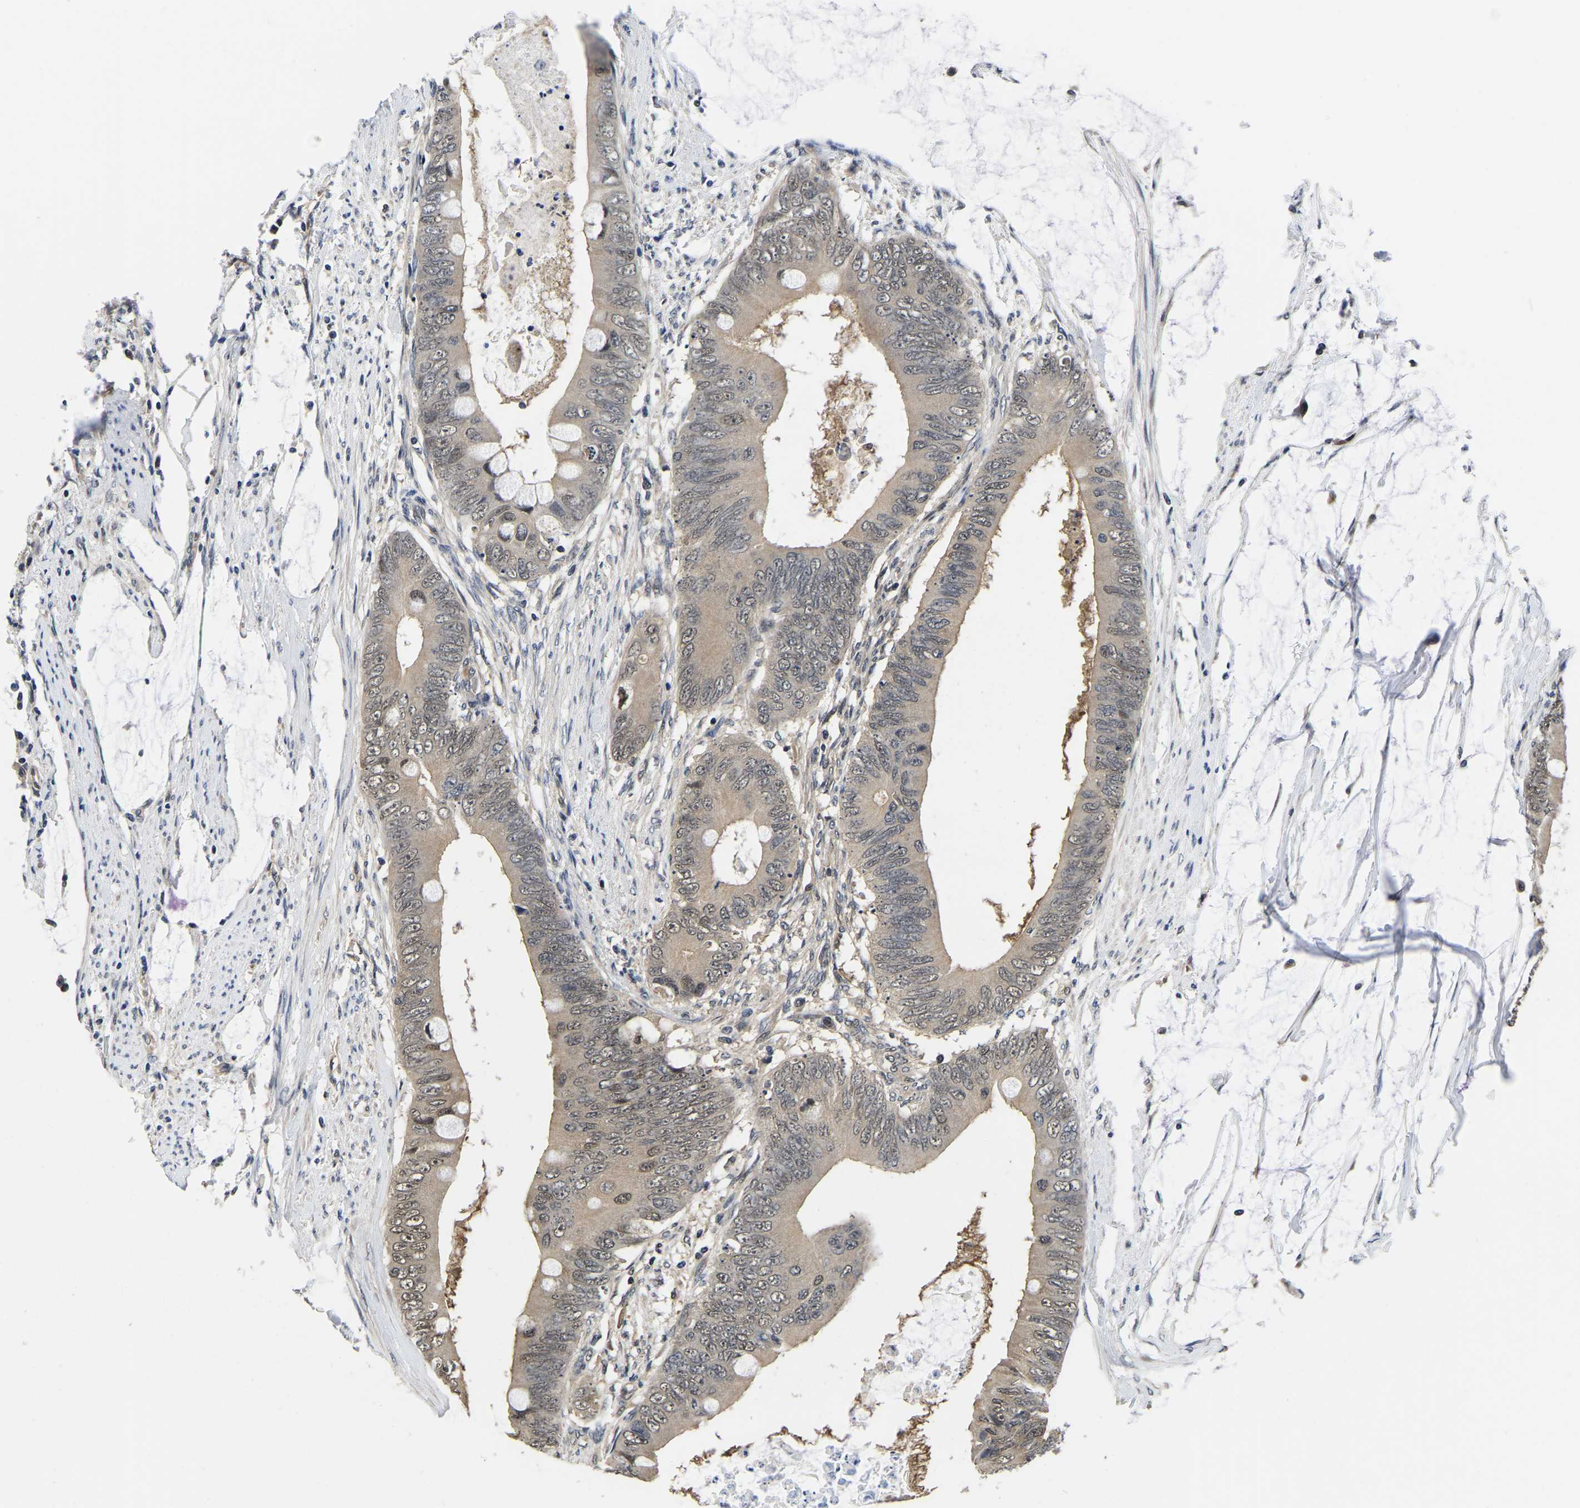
{"staining": {"intensity": "weak", "quantity": ">75%", "location": "cytoplasmic/membranous,nuclear"}, "tissue": "colorectal cancer", "cell_type": "Tumor cells", "image_type": "cancer", "snomed": [{"axis": "morphology", "description": "Adenocarcinoma, NOS"}, {"axis": "topography", "description": "Rectum"}], "caption": "Human adenocarcinoma (colorectal) stained with a protein marker shows weak staining in tumor cells.", "gene": "MCOLN2", "patient": {"sex": "female", "age": 77}}